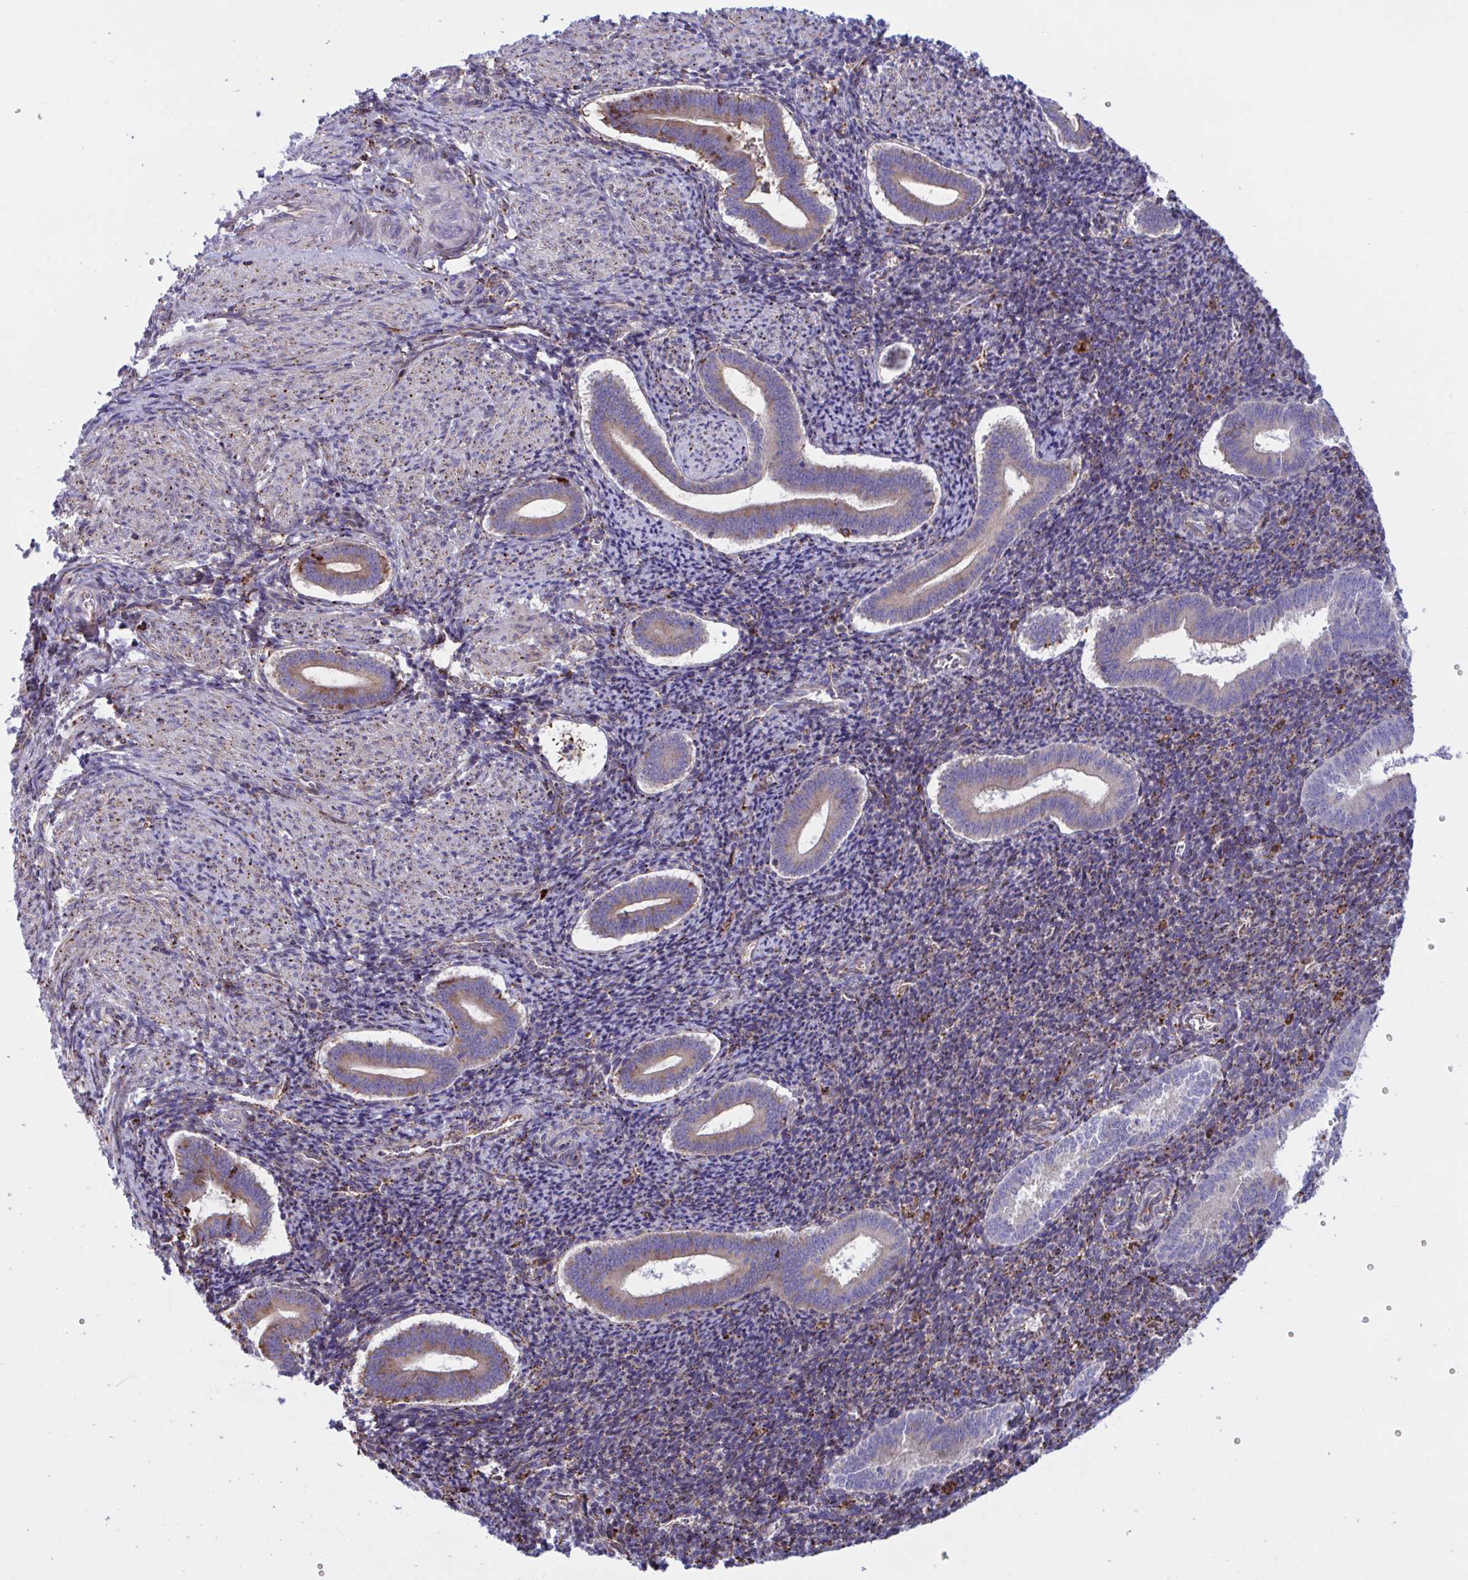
{"staining": {"intensity": "moderate", "quantity": "<25%", "location": "cytoplasmic/membranous"}, "tissue": "endometrium", "cell_type": "Cells in endometrial stroma", "image_type": "normal", "snomed": [{"axis": "morphology", "description": "Normal tissue, NOS"}, {"axis": "topography", "description": "Endometrium"}], "caption": "Endometrium stained with DAB (3,3'-diaminobenzidine) immunohistochemistry demonstrates low levels of moderate cytoplasmic/membranous positivity in approximately <25% of cells in endometrial stroma. (DAB (3,3'-diaminobenzidine) = brown stain, brightfield microscopy at high magnification).", "gene": "PEAK3", "patient": {"sex": "female", "age": 25}}